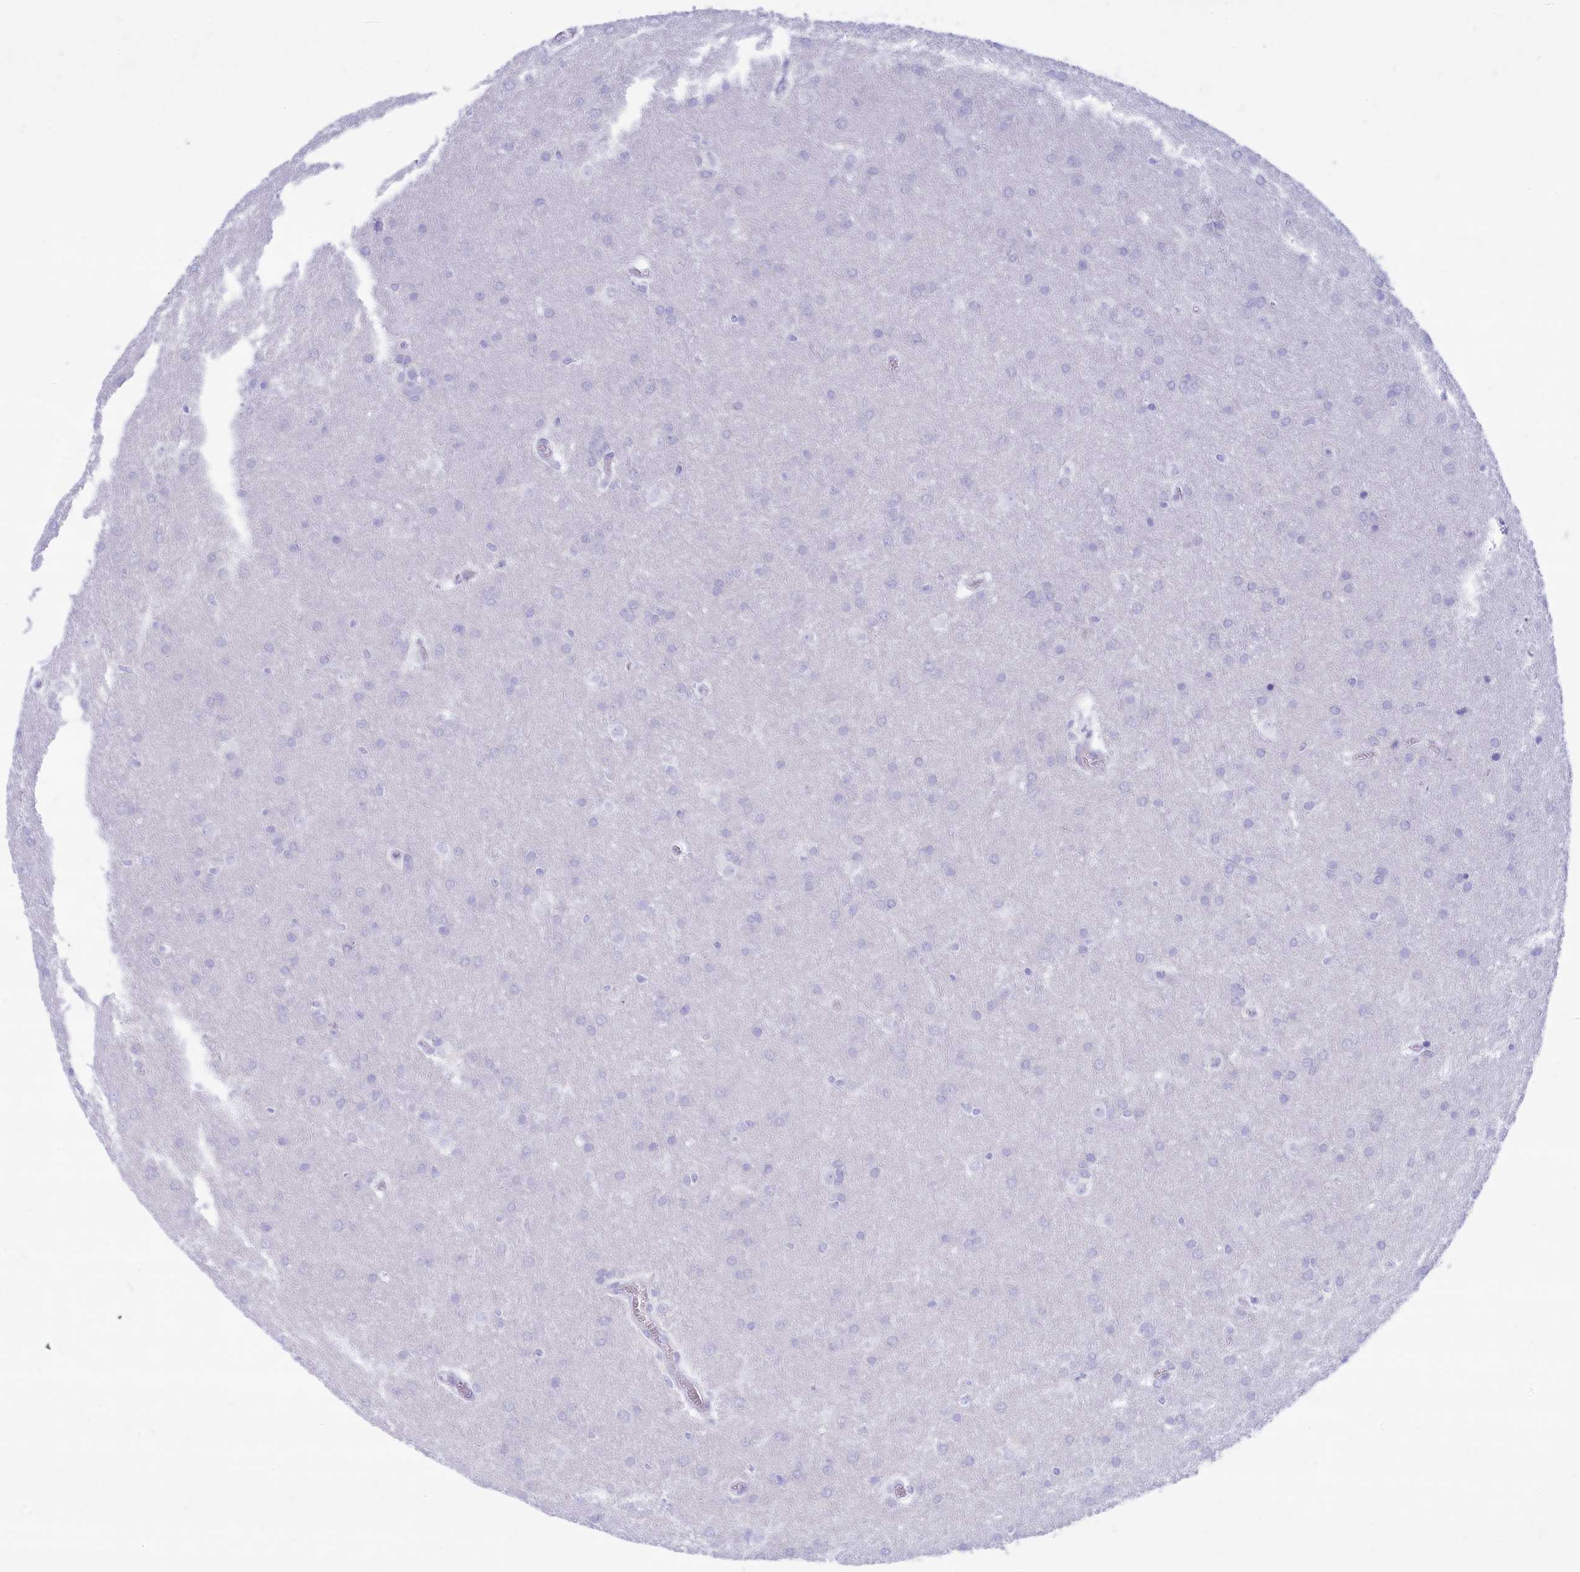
{"staining": {"intensity": "negative", "quantity": "none", "location": "none"}, "tissue": "glioma", "cell_type": "Tumor cells", "image_type": "cancer", "snomed": [{"axis": "morphology", "description": "Glioma, malignant, Low grade"}, {"axis": "topography", "description": "Brain"}], "caption": "Protein analysis of glioma reveals no significant staining in tumor cells.", "gene": "GLYATL1", "patient": {"sex": "female", "age": 32}}